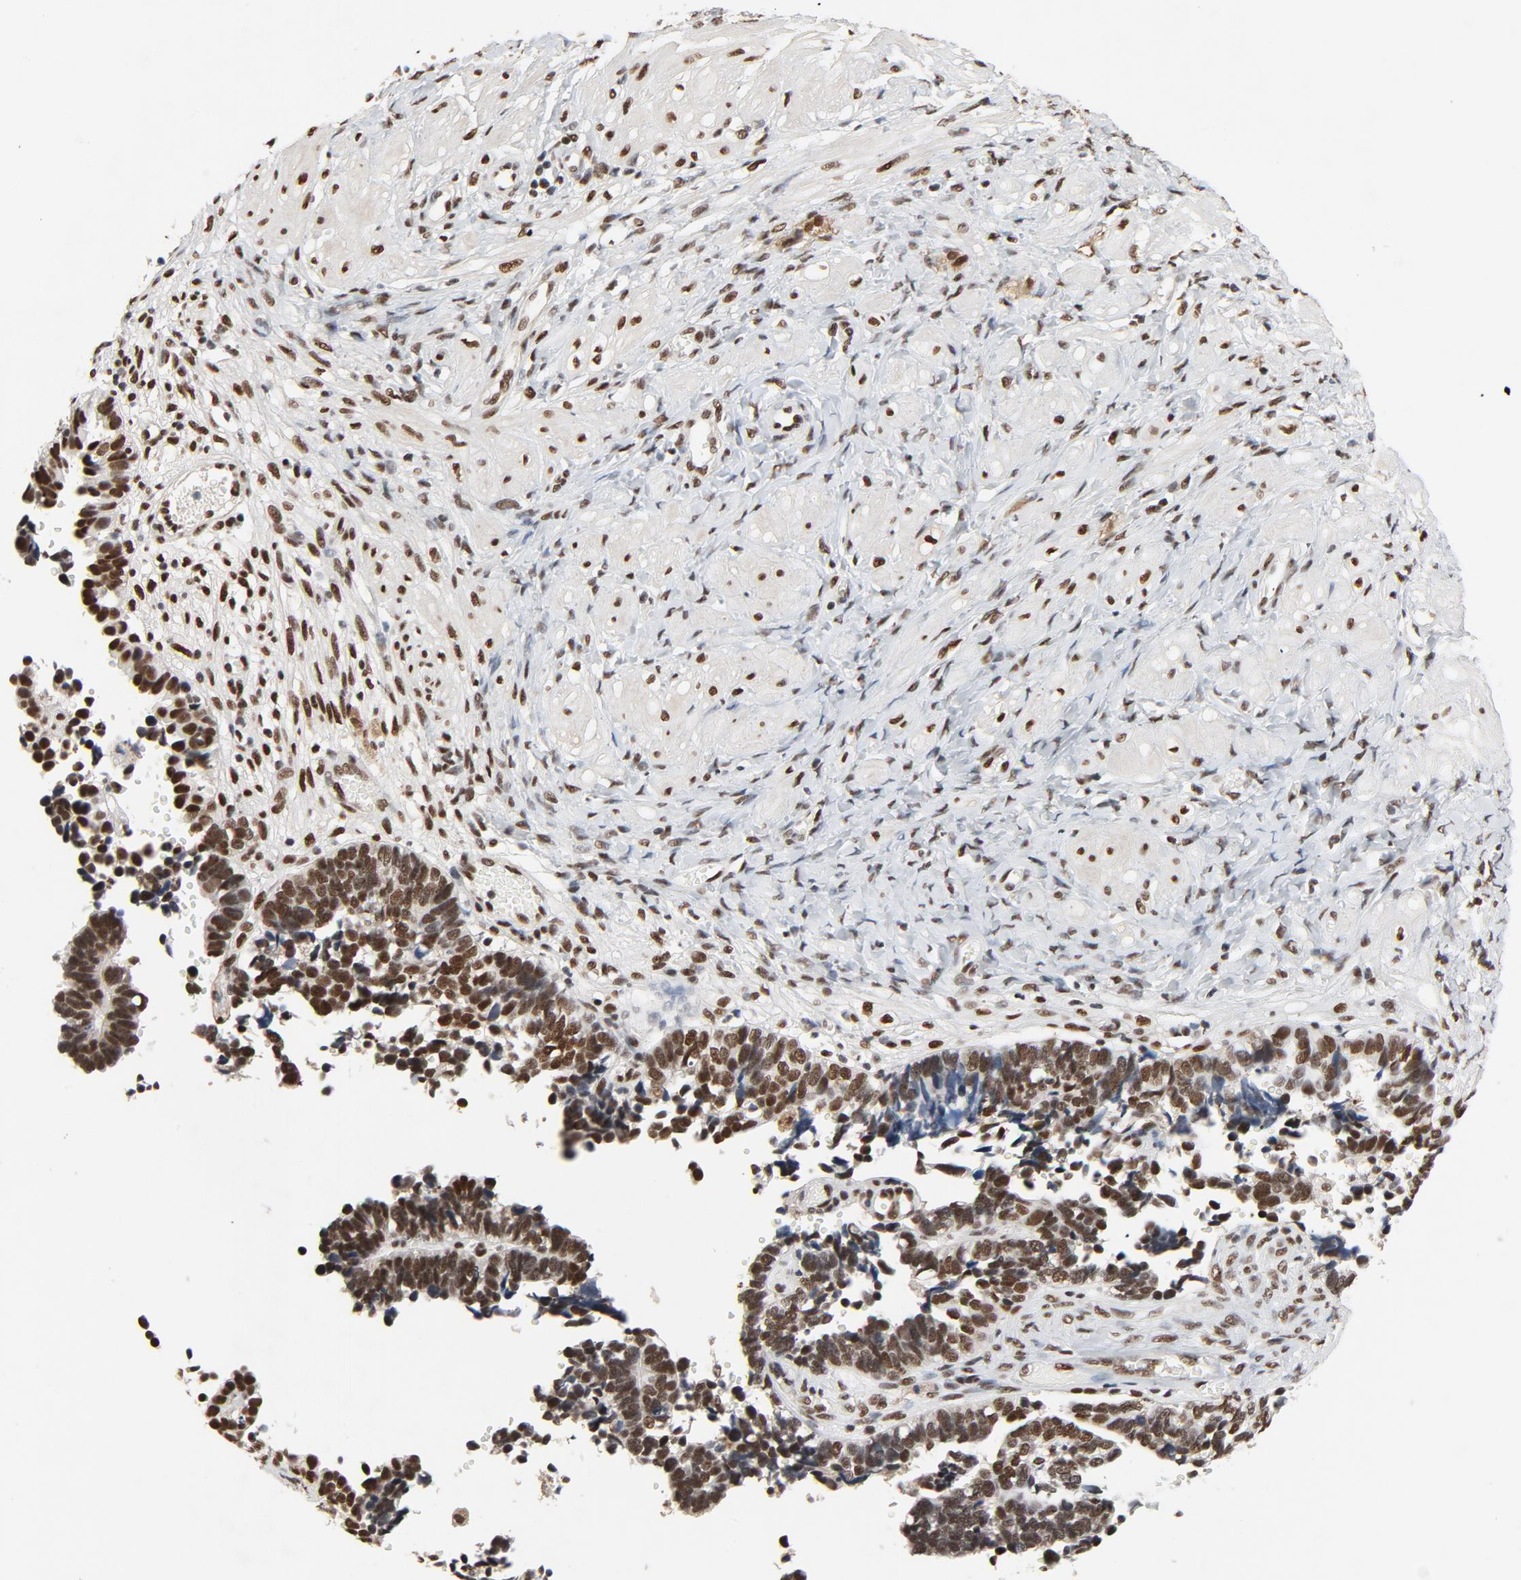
{"staining": {"intensity": "moderate", "quantity": ">75%", "location": "nuclear"}, "tissue": "ovarian cancer", "cell_type": "Tumor cells", "image_type": "cancer", "snomed": [{"axis": "morphology", "description": "Cystadenocarcinoma, serous, NOS"}, {"axis": "topography", "description": "Ovary"}], "caption": "There is medium levels of moderate nuclear positivity in tumor cells of ovarian cancer, as demonstrated by immunohistochemical staining (brown color).", "gene": "MRE11", "patient": {"sex": "female", "age": 77}}